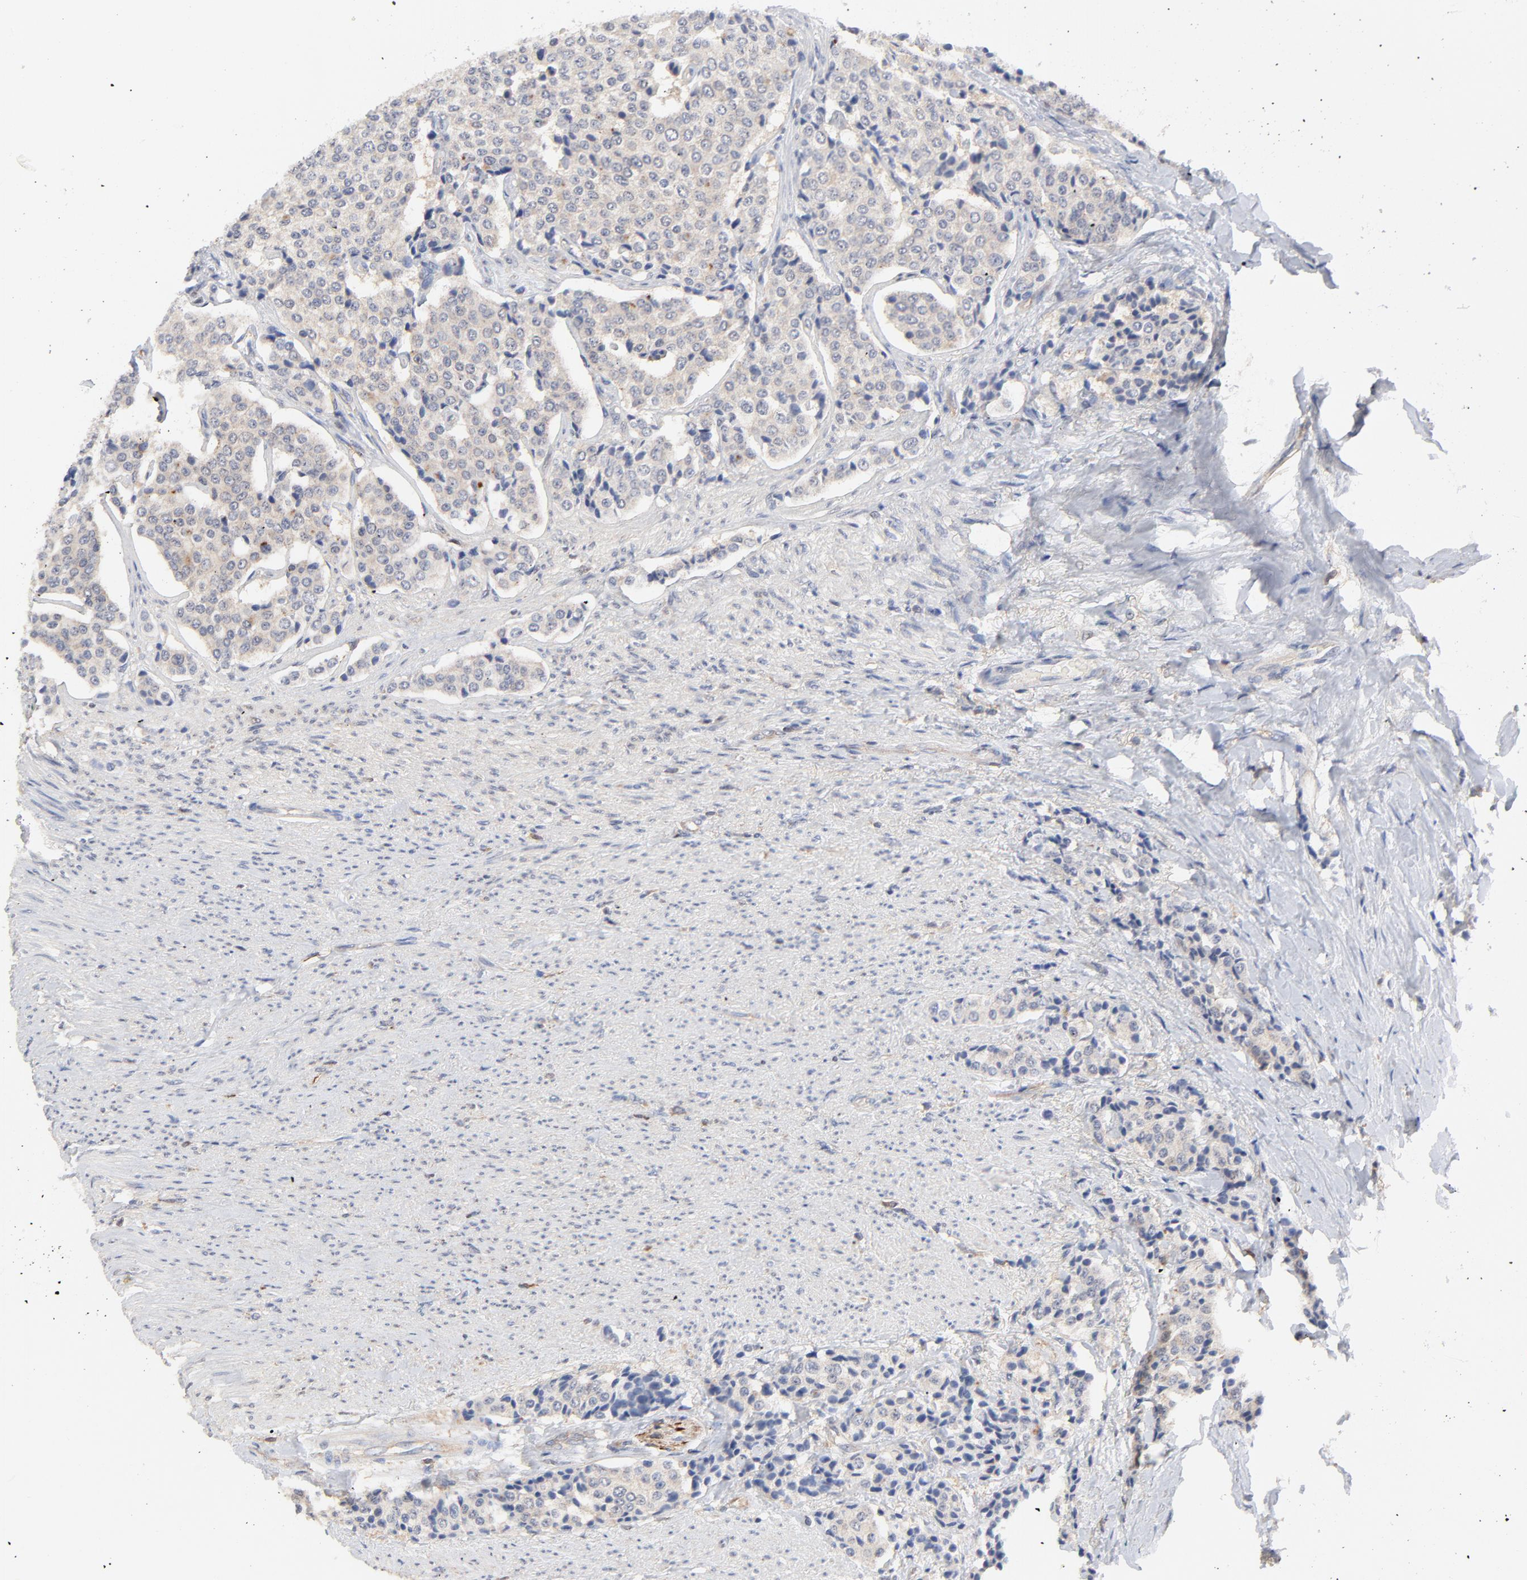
{"staining": {"intensity": "negative", "quantity": "none", "location": "none"}, "tissue": "carcinoid", "cell_type": "Tumor cells", "image_type": "cancer", "snomed": [{"axis": "morphology", "description": "Carcinoid, malignant, NOS"}, {"axis": "topography", "description": "Colon"}], "caption": "This histopathology image is of malignant carcinoid stained with immunohistochemistry (IHC) to label a protein in brown with the nuclei are counter-stained blue. There is no expression in tumor cells.", "gene": "CAB39L", "patient": {"sex": "female", "age": 61}}